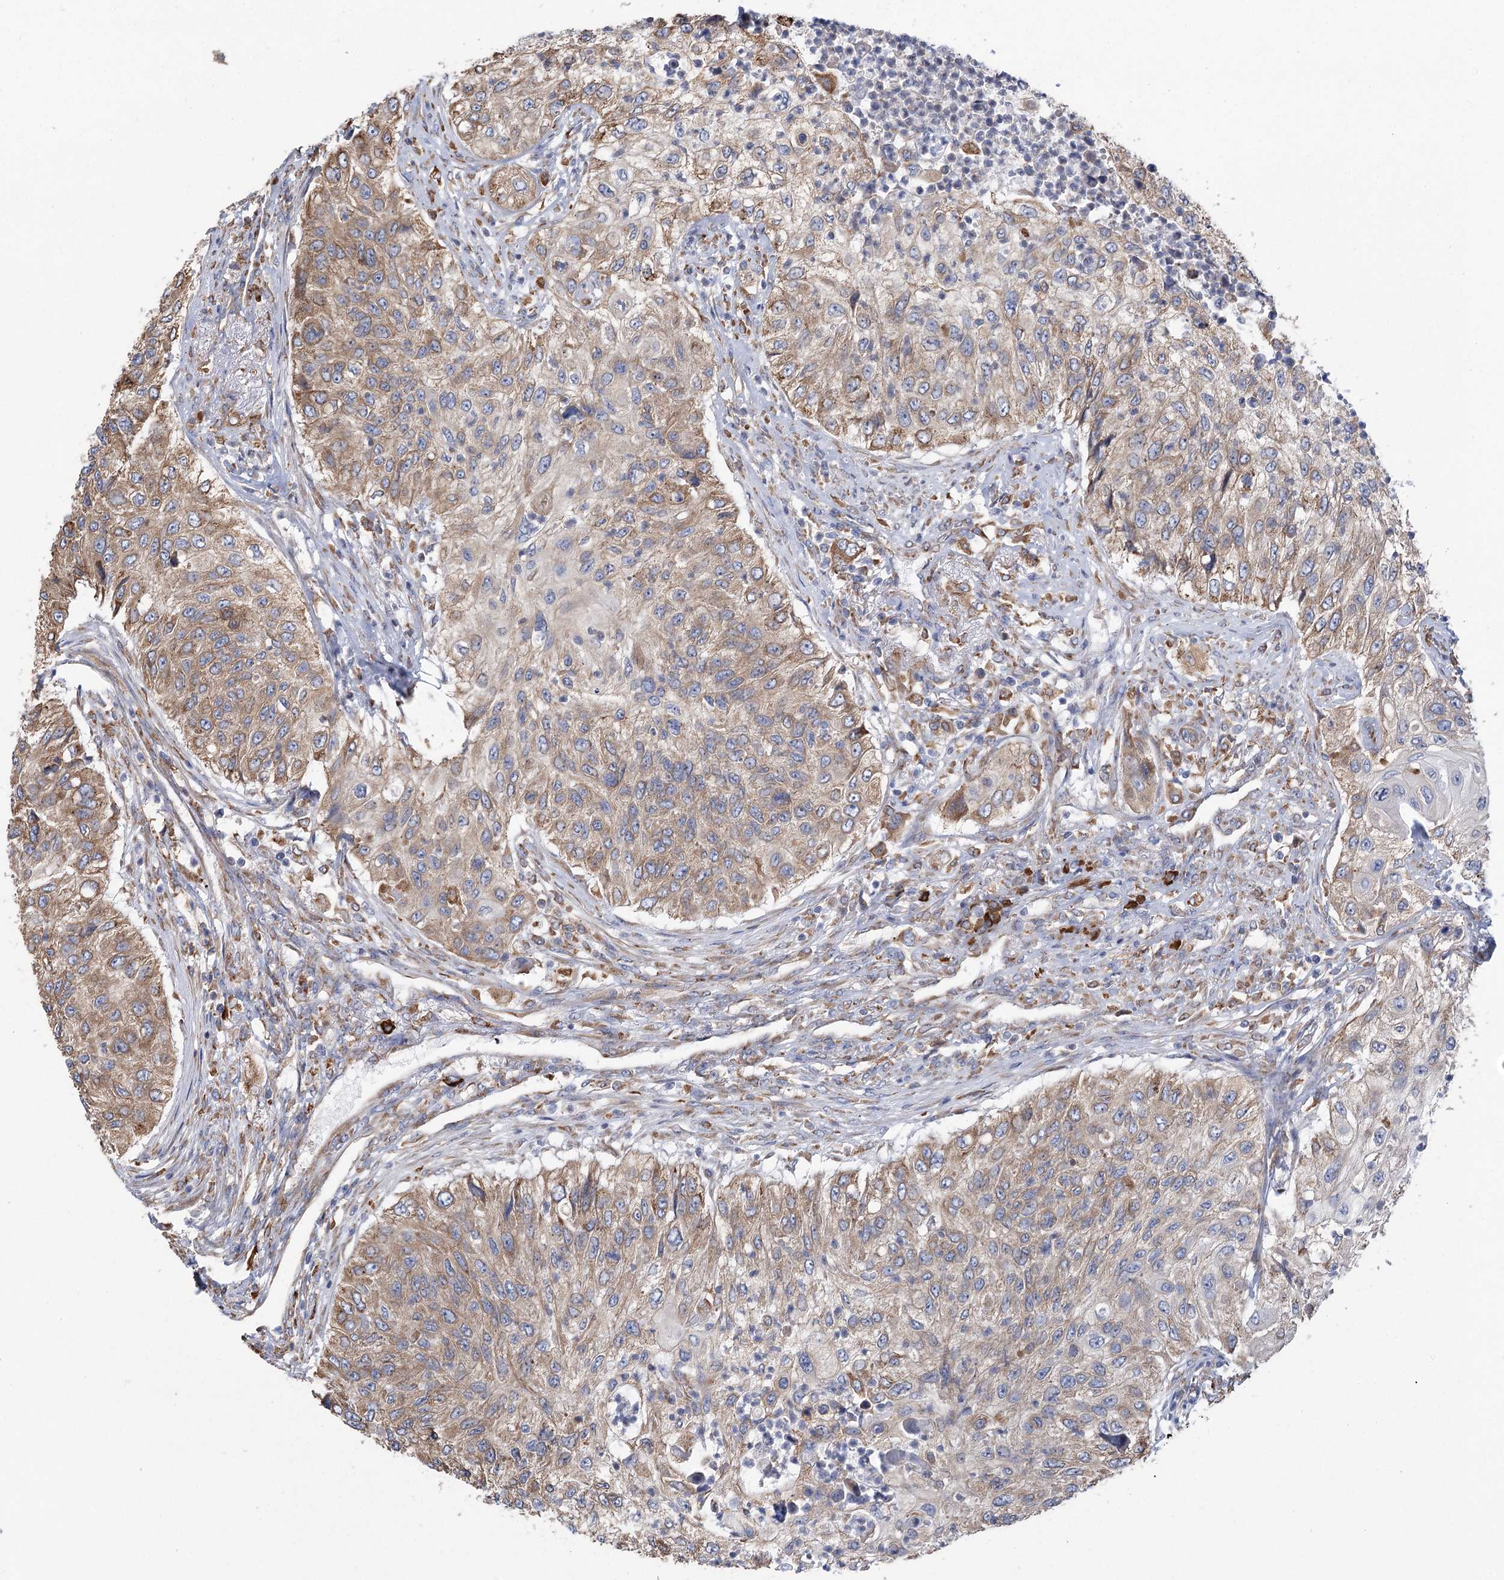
{"staining": {"intensity": "moderate", "quantity": "25%-75%", "location": "cytoplasmic/membranous"}, "tissue": "urothelial cancer", "cell_type": "Tumor cells", "image_type": "cancer", "snomed": [{"axis": "morphology", "description": "Urothelial carcinoma, High grade"}, {"axis": "topography", "description": "Urinary bladder"}], "caption": "There is medium levels of moderate cytoplasmic/membranous positivity in tumor cells of high-grade urothelial carcinoma, as demonstrated by immunohistochemical staining (brown color).", "gene": "METTL24", "patient": {"sex": "female", "age": 60}}